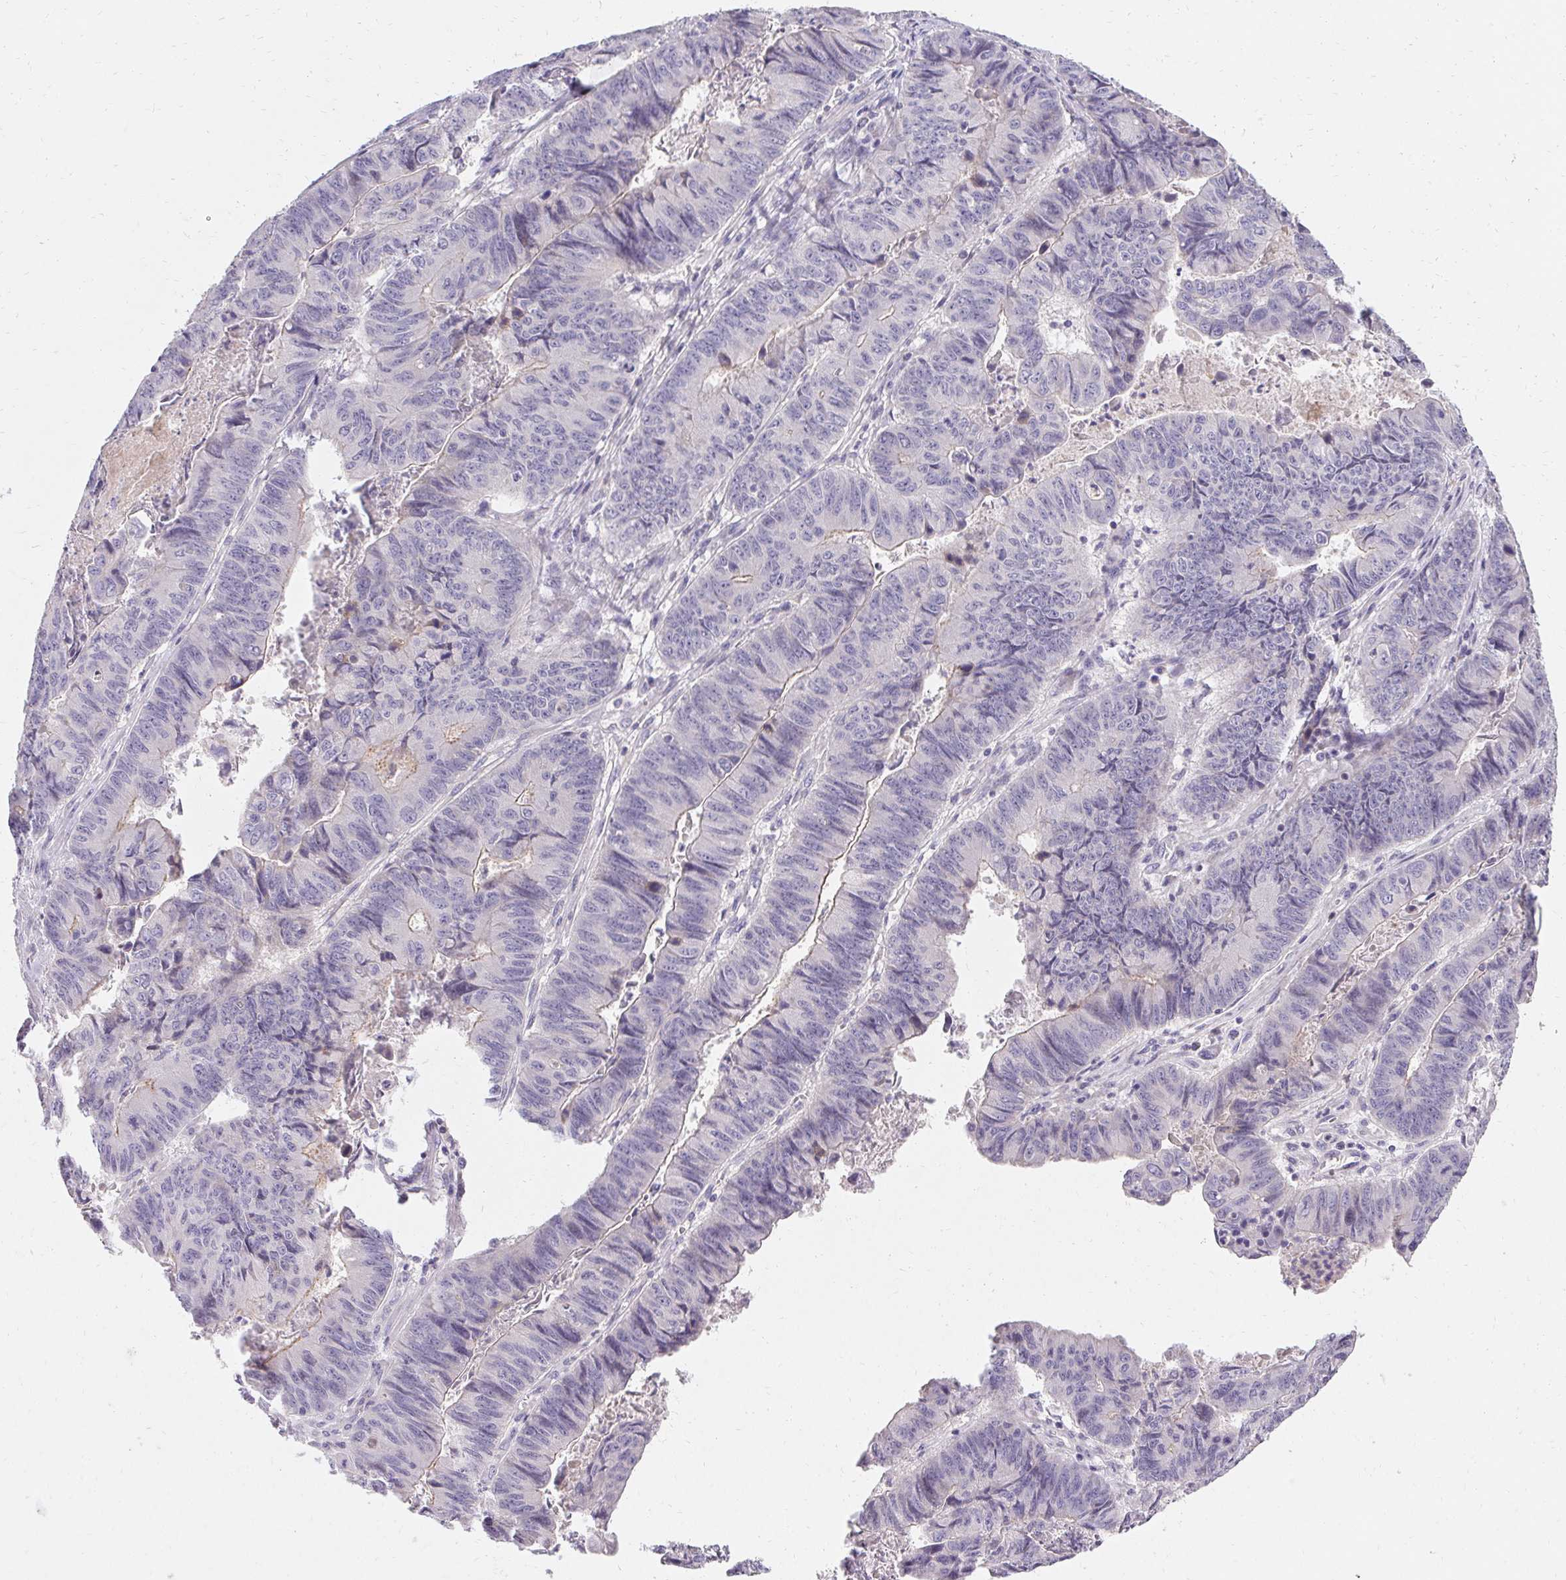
{"staining": {"intensity": "negative", "quantity": "none", "location": "none"}, "tissue": "stomach cancer", "cell_type": "Tumor cells", "image_type": "cancer", "snomed": [{"axis": "morphology", "description": "Adenocarcinoma, NOS"}, {"axis": "topography", "description": "Stomach, lower"}], "caption": "Stomach cancer was stained to show a protein in brown. There is no significant positivity in tumor cells. Nuclei are stained in blue.", "gene": "TRIP13", "patient": {"sex": "male", "age": 77}}